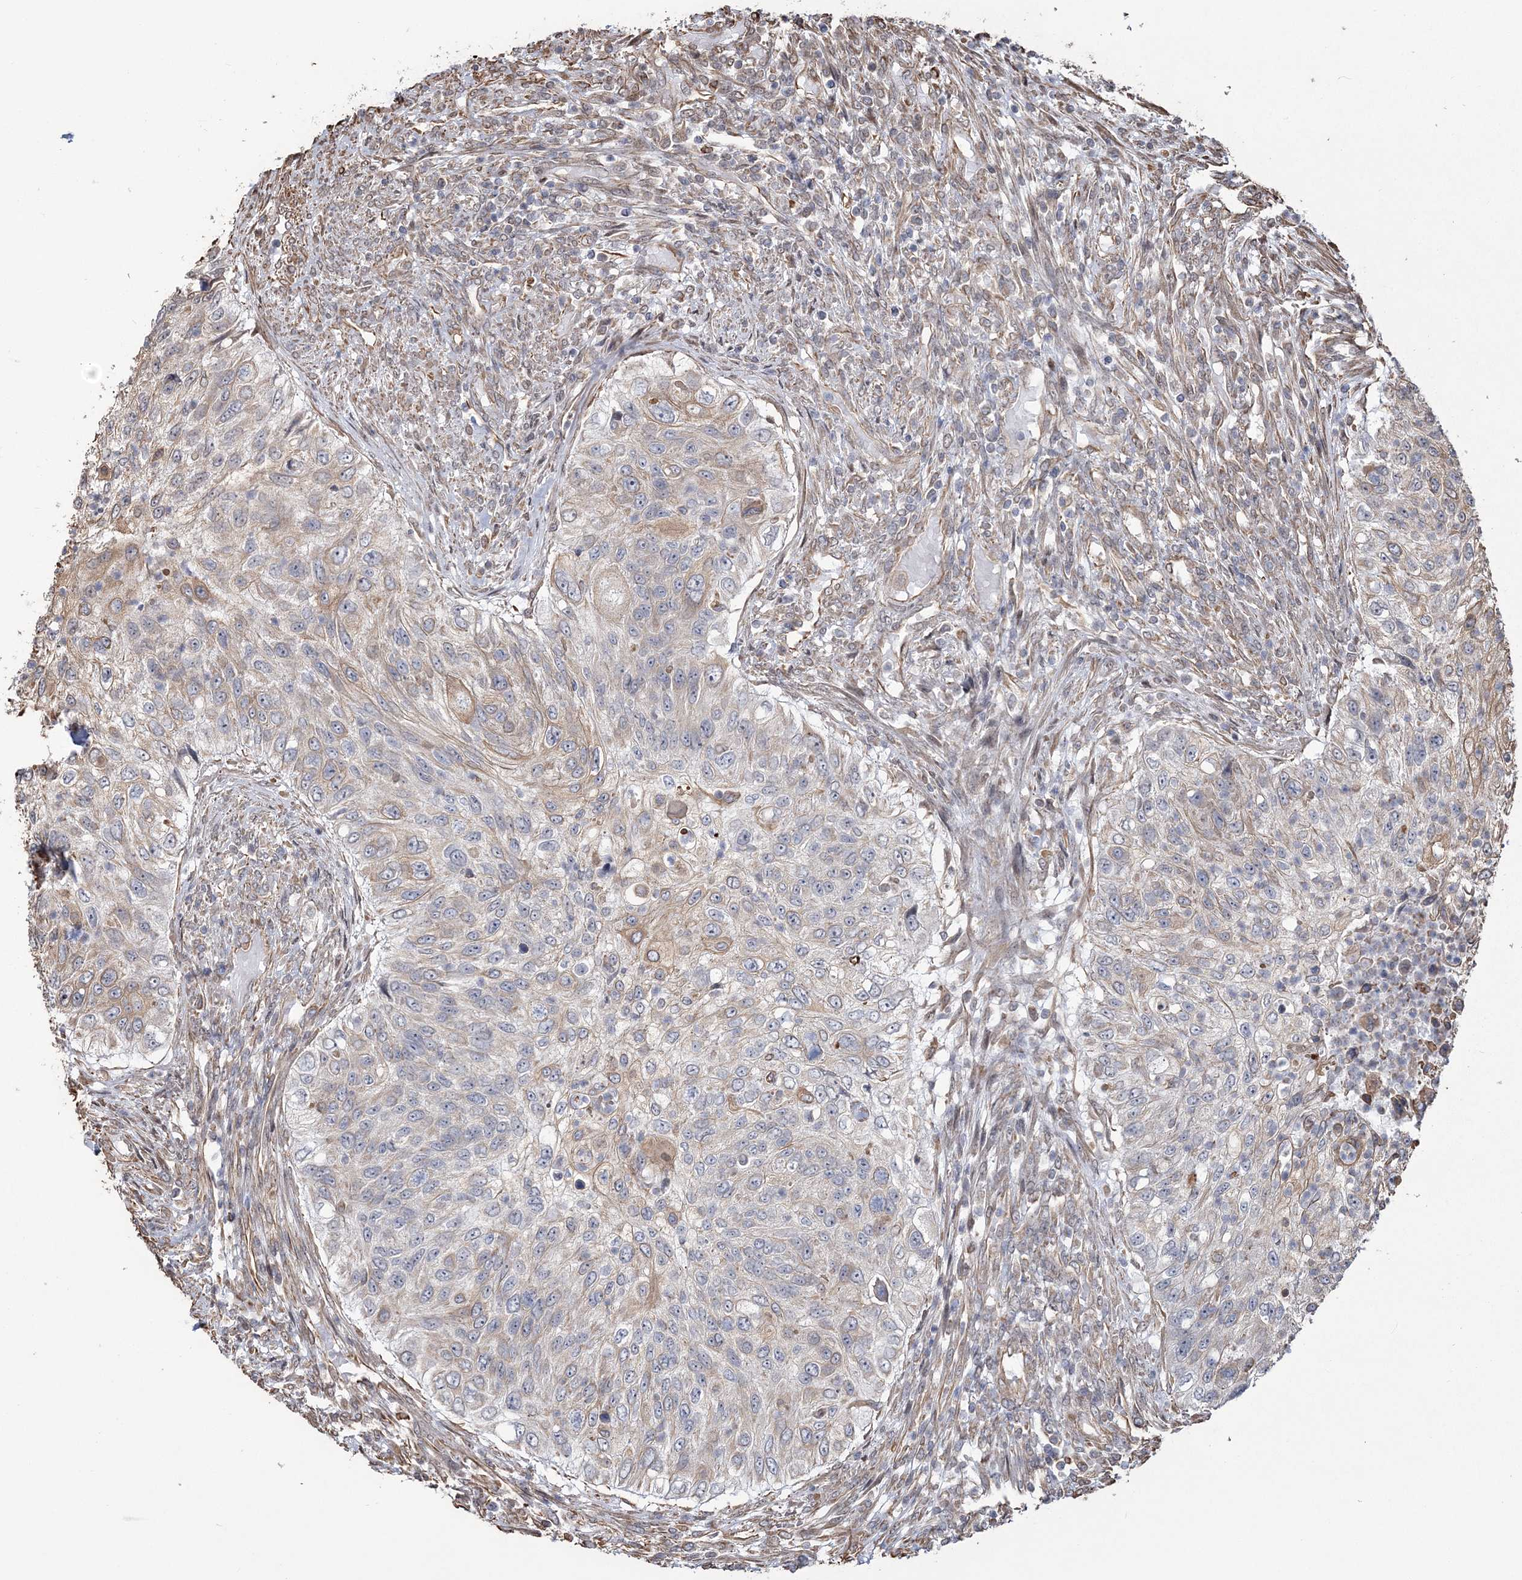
{"staining": {"intensity": "weak", "quantity": "<25%", "location": "cytoplasmic/membranous"}, "tissue": "urothelial cancer", "cell_type": "Tumor cells", "image_type": "cancer", "snomed": [{"axis": "morphology", "description": "Urothelial carcinoma, High grade"}, {"axis": "topography", "description": "Urinary bladder"}], "caption": "Immunohistochemistry (IHC) histopathology image of neoplastic tissue: high-grade urothelial carcinoma stained with DAB (3,3'-diaminobenzidine) demonstrates no significant protein staining in tumor cells. (Immunohistochemistry, brightfield microscopy, high magnification).", "gene": "ATP11B", "patient": {"sex": "female", "age": 60}}